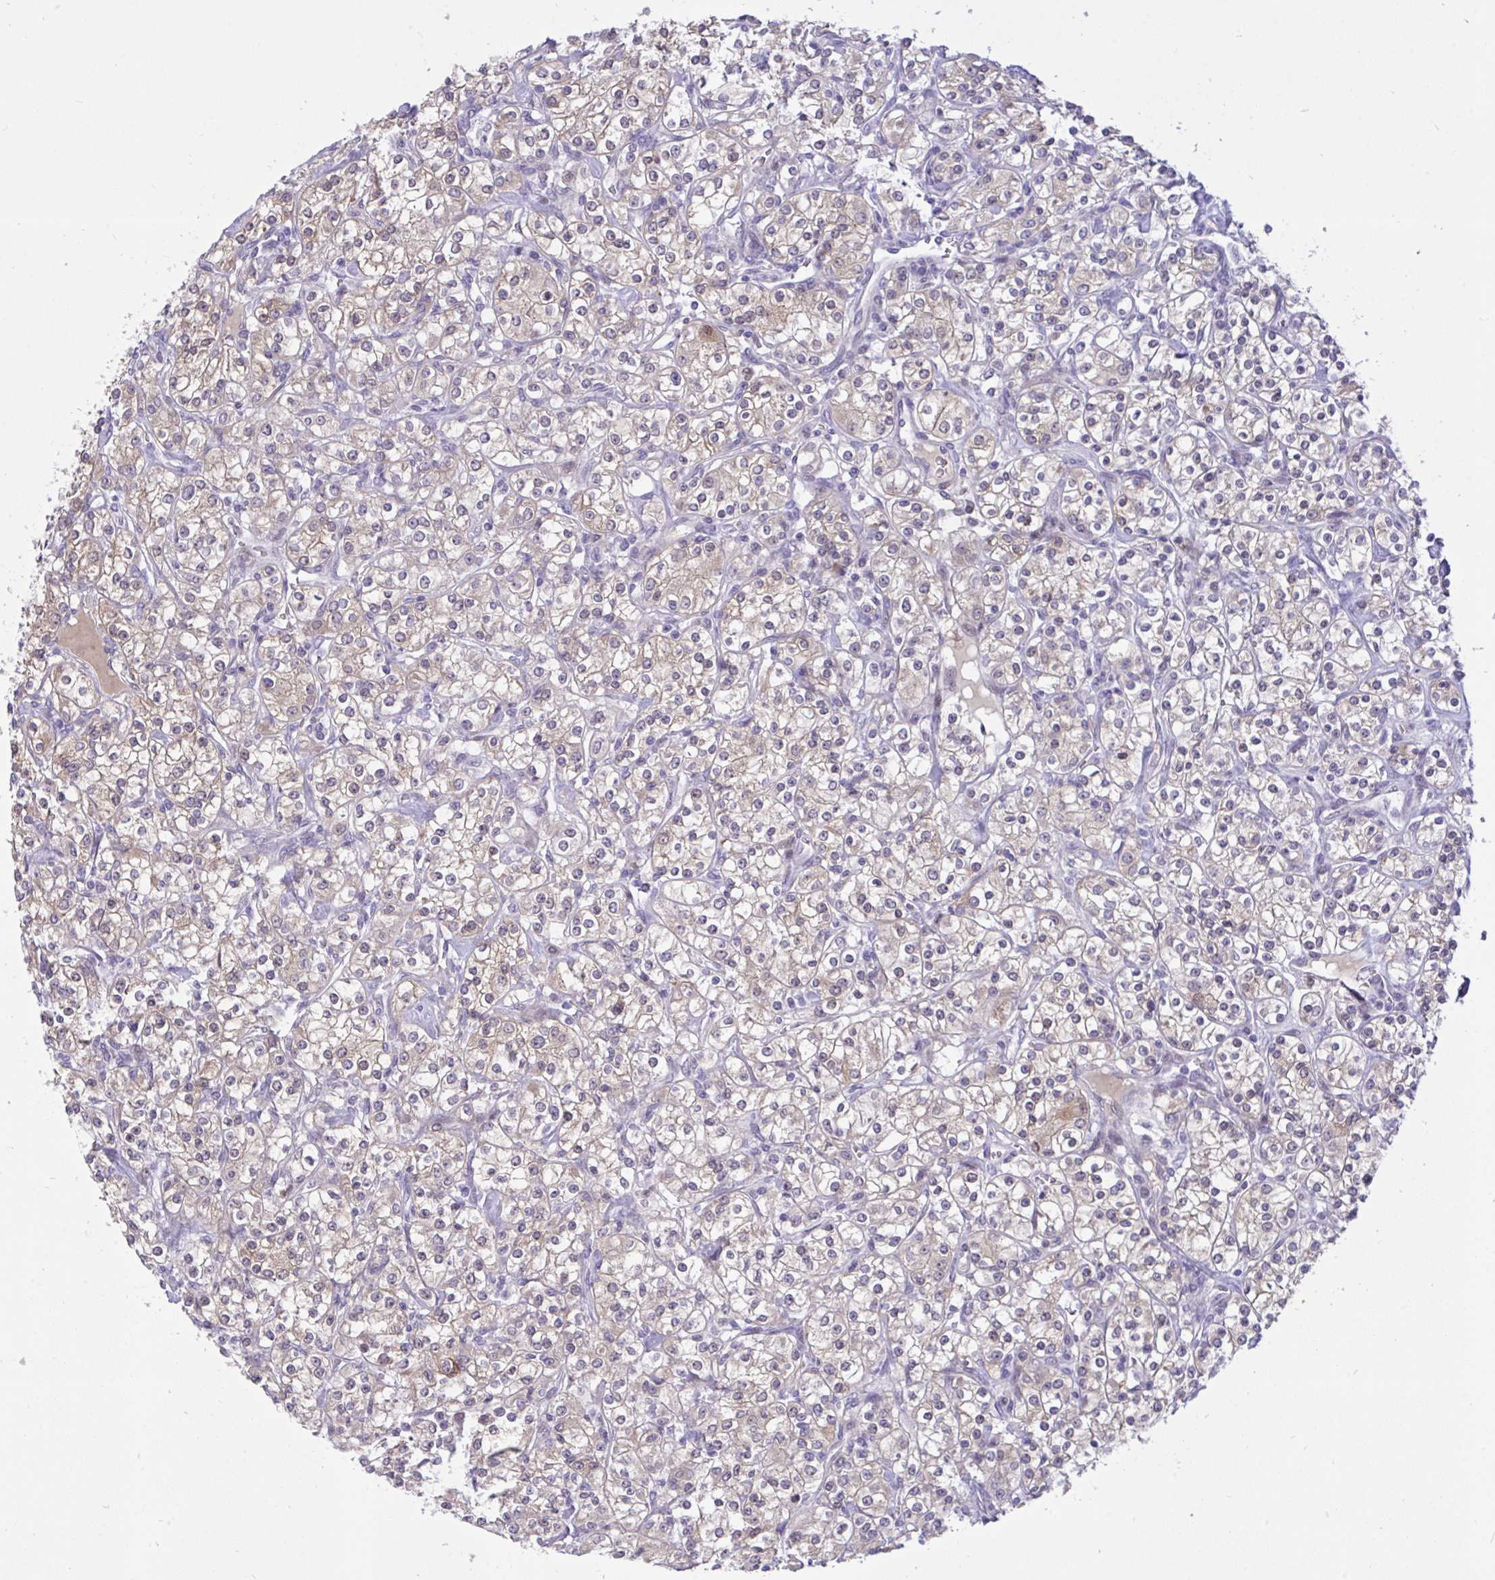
{"staining": {"intensity": "weak", "quantity": "25%-75%", "location": "cytoplasmic/membranous"}, "tissue": "renal cancer", "cell_type": "Tumor cells", "image_type": "cancer", "snomed": [{"axis": "morphology", "description": "Adenocarcinoma, NOS"}, {"axis": "topography", "description": "Kidney"}], "caption": "Immunohistochemistry photomicrograph of neoplastic tissue: renal cancer (adenocarcinoma) stained using immunohistochemistry exhibits low levels of weak protein expression localized specifically in the cytoplasmic/membranous of tumor cells, appearing as a cytoplasmic/membranous brown color.", "gene": "EPOP", "patient": {"sex": "male", "age": 77}}